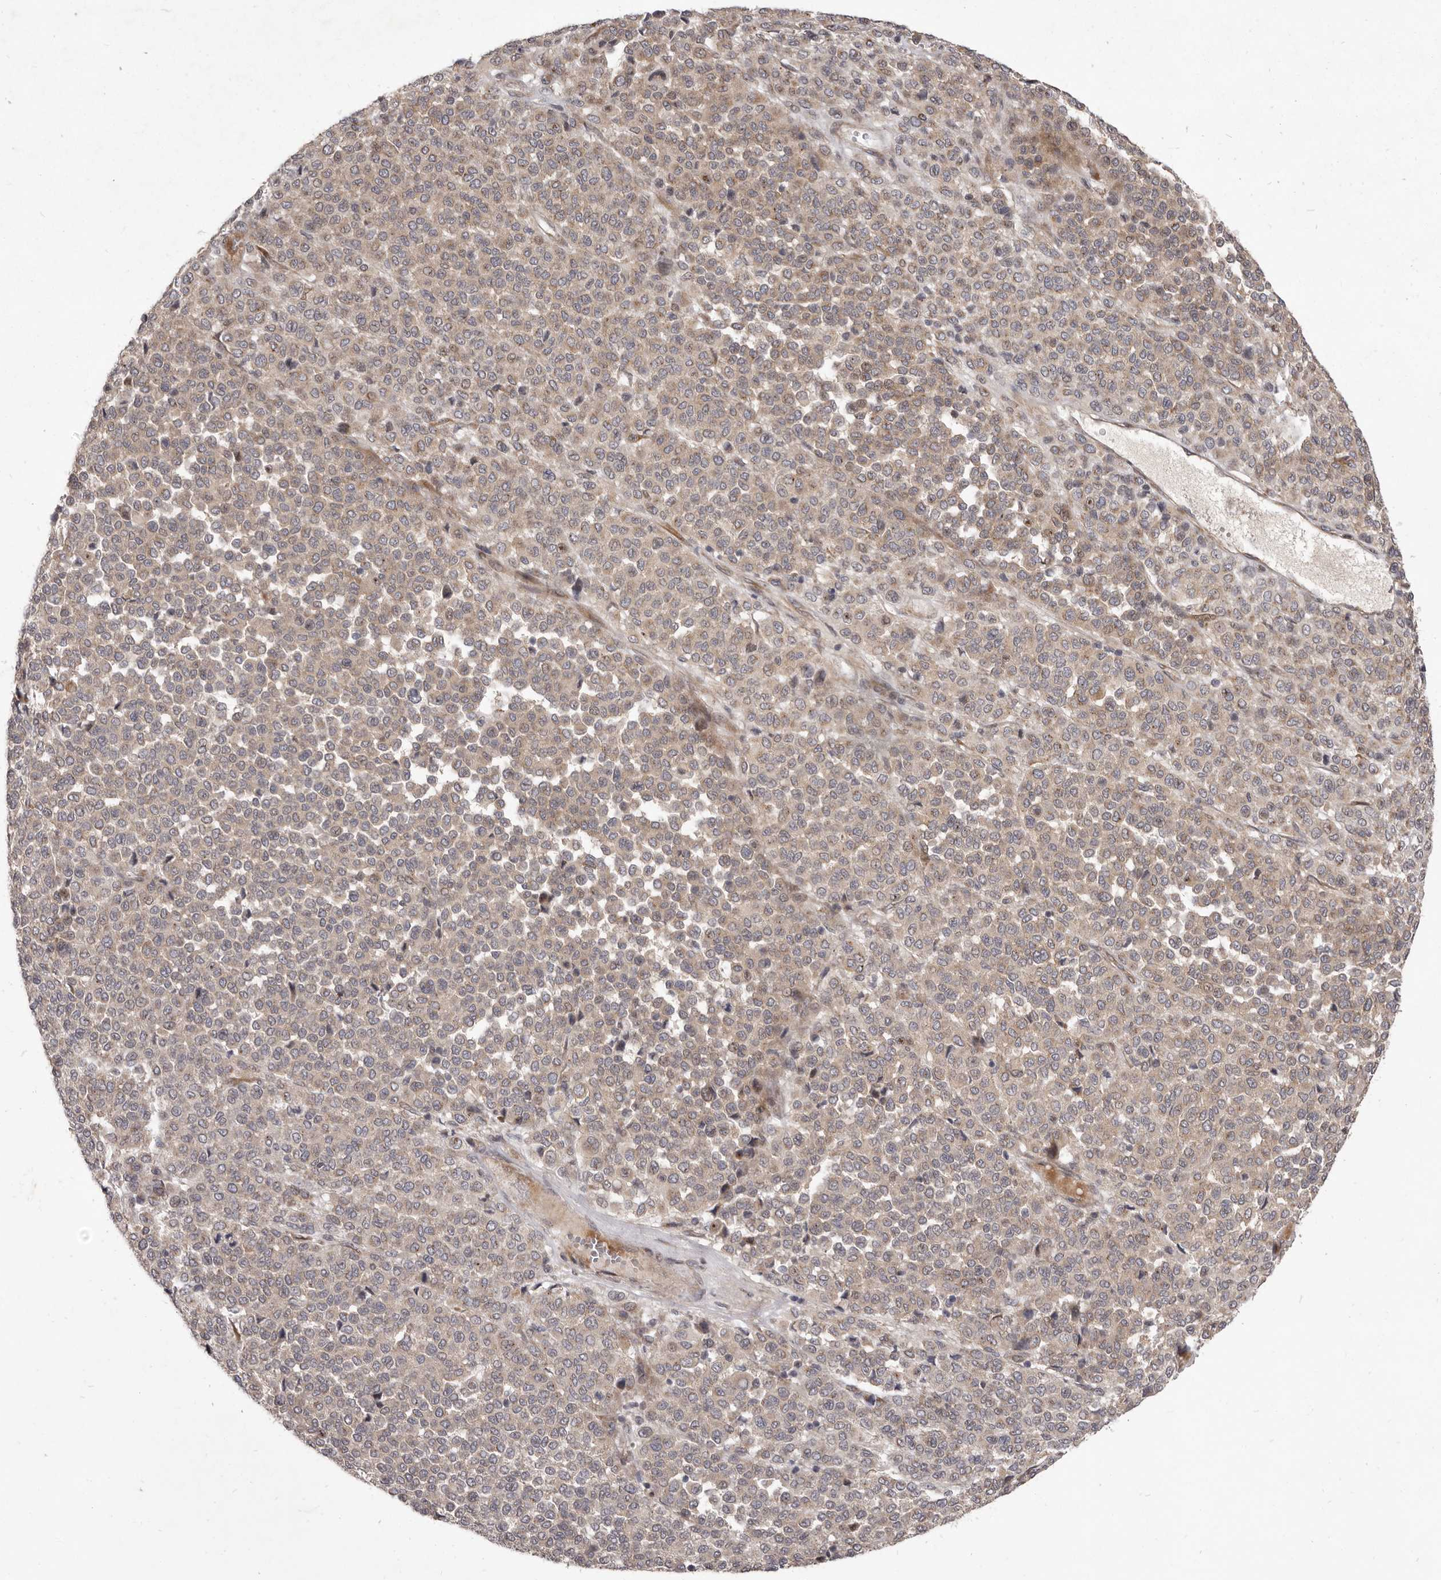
{"staining": {"intensity": "weak", "quantity": ">75%", "location": "cytoplasmic/membranous"}, "tissue": "melanoma", "cell_type": "Tumor cells", "image_type": "cancer", "snomed": [{"axis": "morphology", "description": "Malignant melanoma, Metastatic site"}, {"axis": "topography", "description": "Pancreas"}], "caption": "A brown stain highlights weak cytoplasmic/membranous staining of a protein in malignant melanoma (metastatic site) tumor cells.", "gene": "TBC1D8B", "patient": {"sex": "female", "age": 30}}